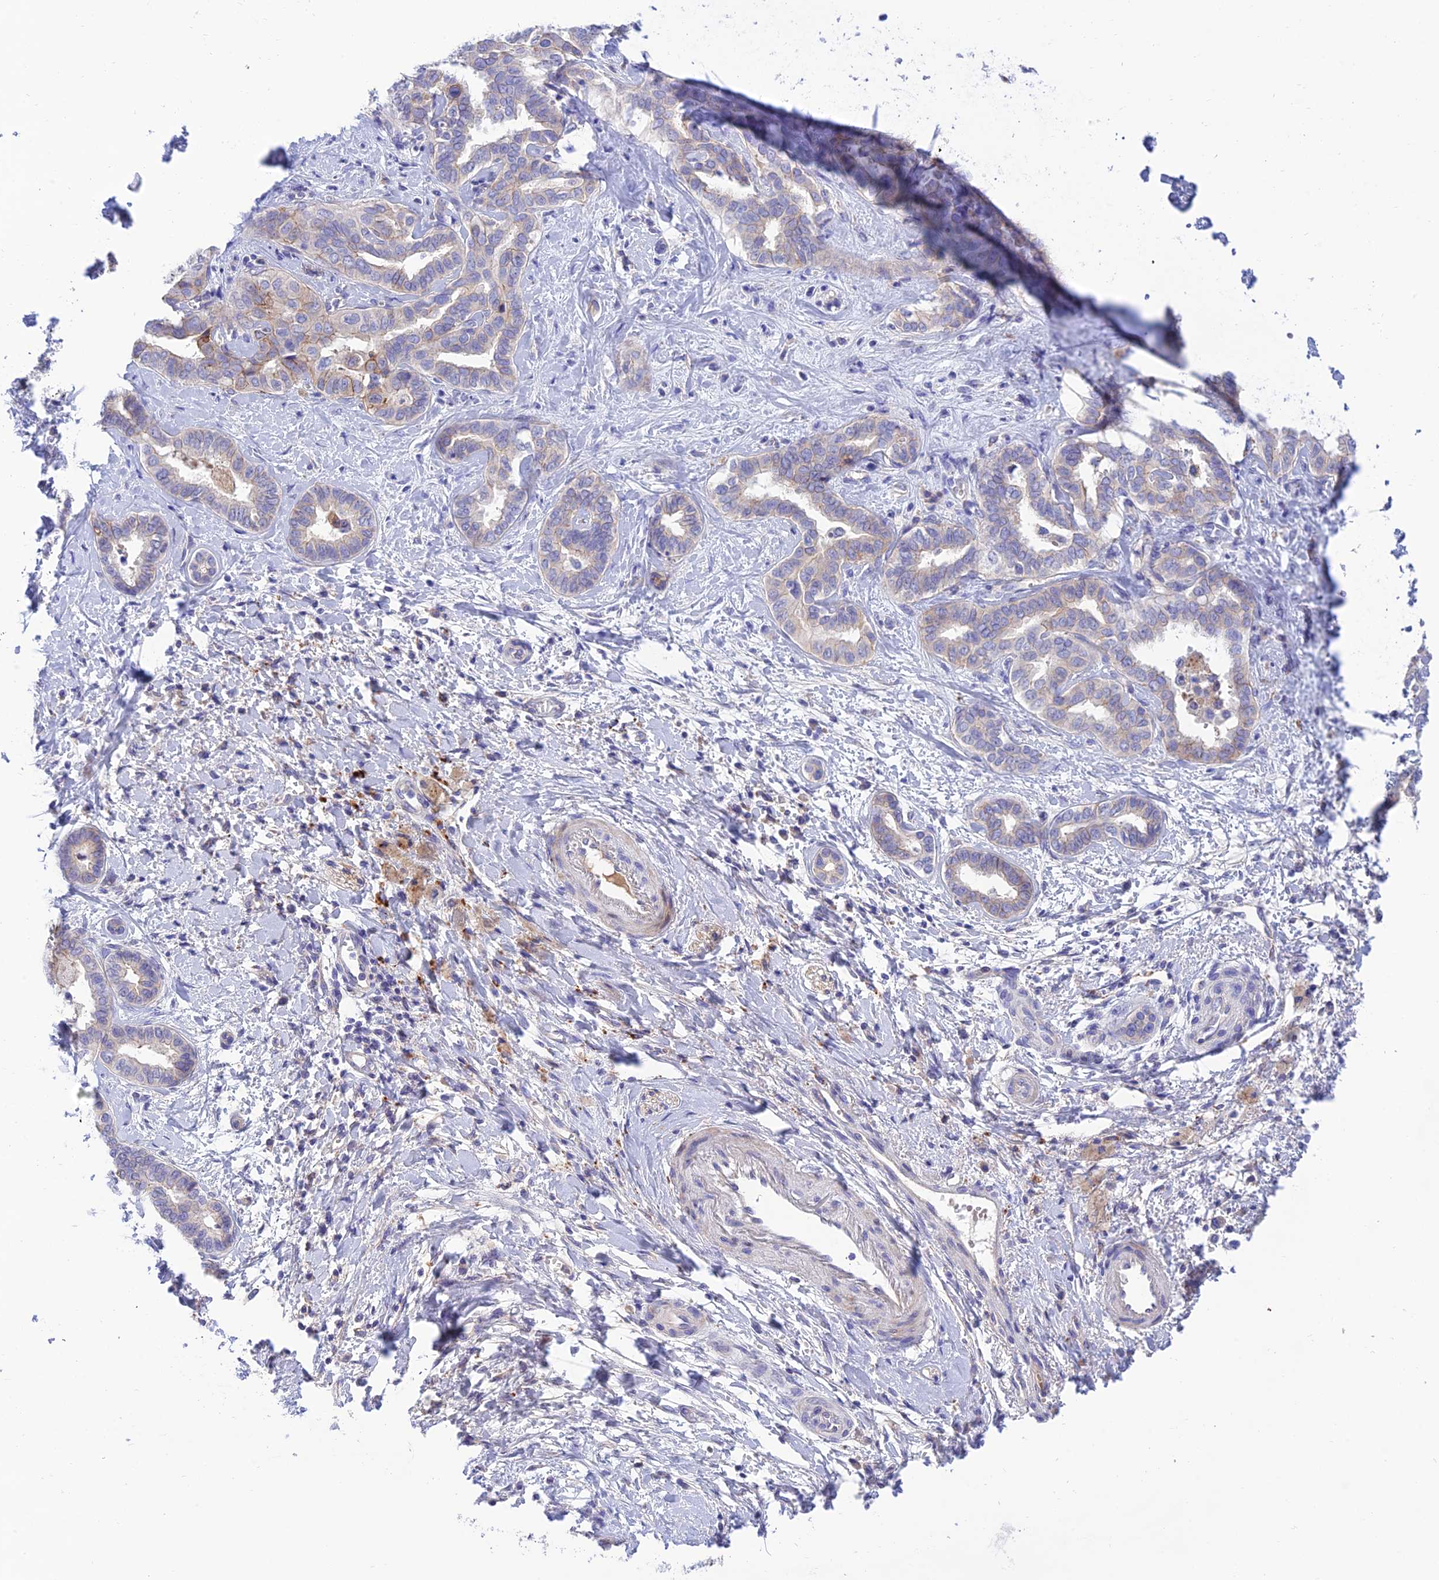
{"staining": {"intensity": "weak", "quantity": "<25%", "location": "cytoplasmic/membranous"}, "tissue": "liver cancer", "cell_type": "Tumor cells", "image_type": "cancer", "snomed": [{"axis": "morphology", "description": "Cholangiocarcinoma"}, {"axis": "topography", "description": "Liver"}], "caption": "Tumor cells are negative for protein expression in human liver cancer. (DAB (3,3'-diaminobenzidine) immunohistochemistry (IHC) visualized using brightfield microscopy, high magnification).", "gene": "CCDC157", "patient": {"sex": "female", "age": 77}}